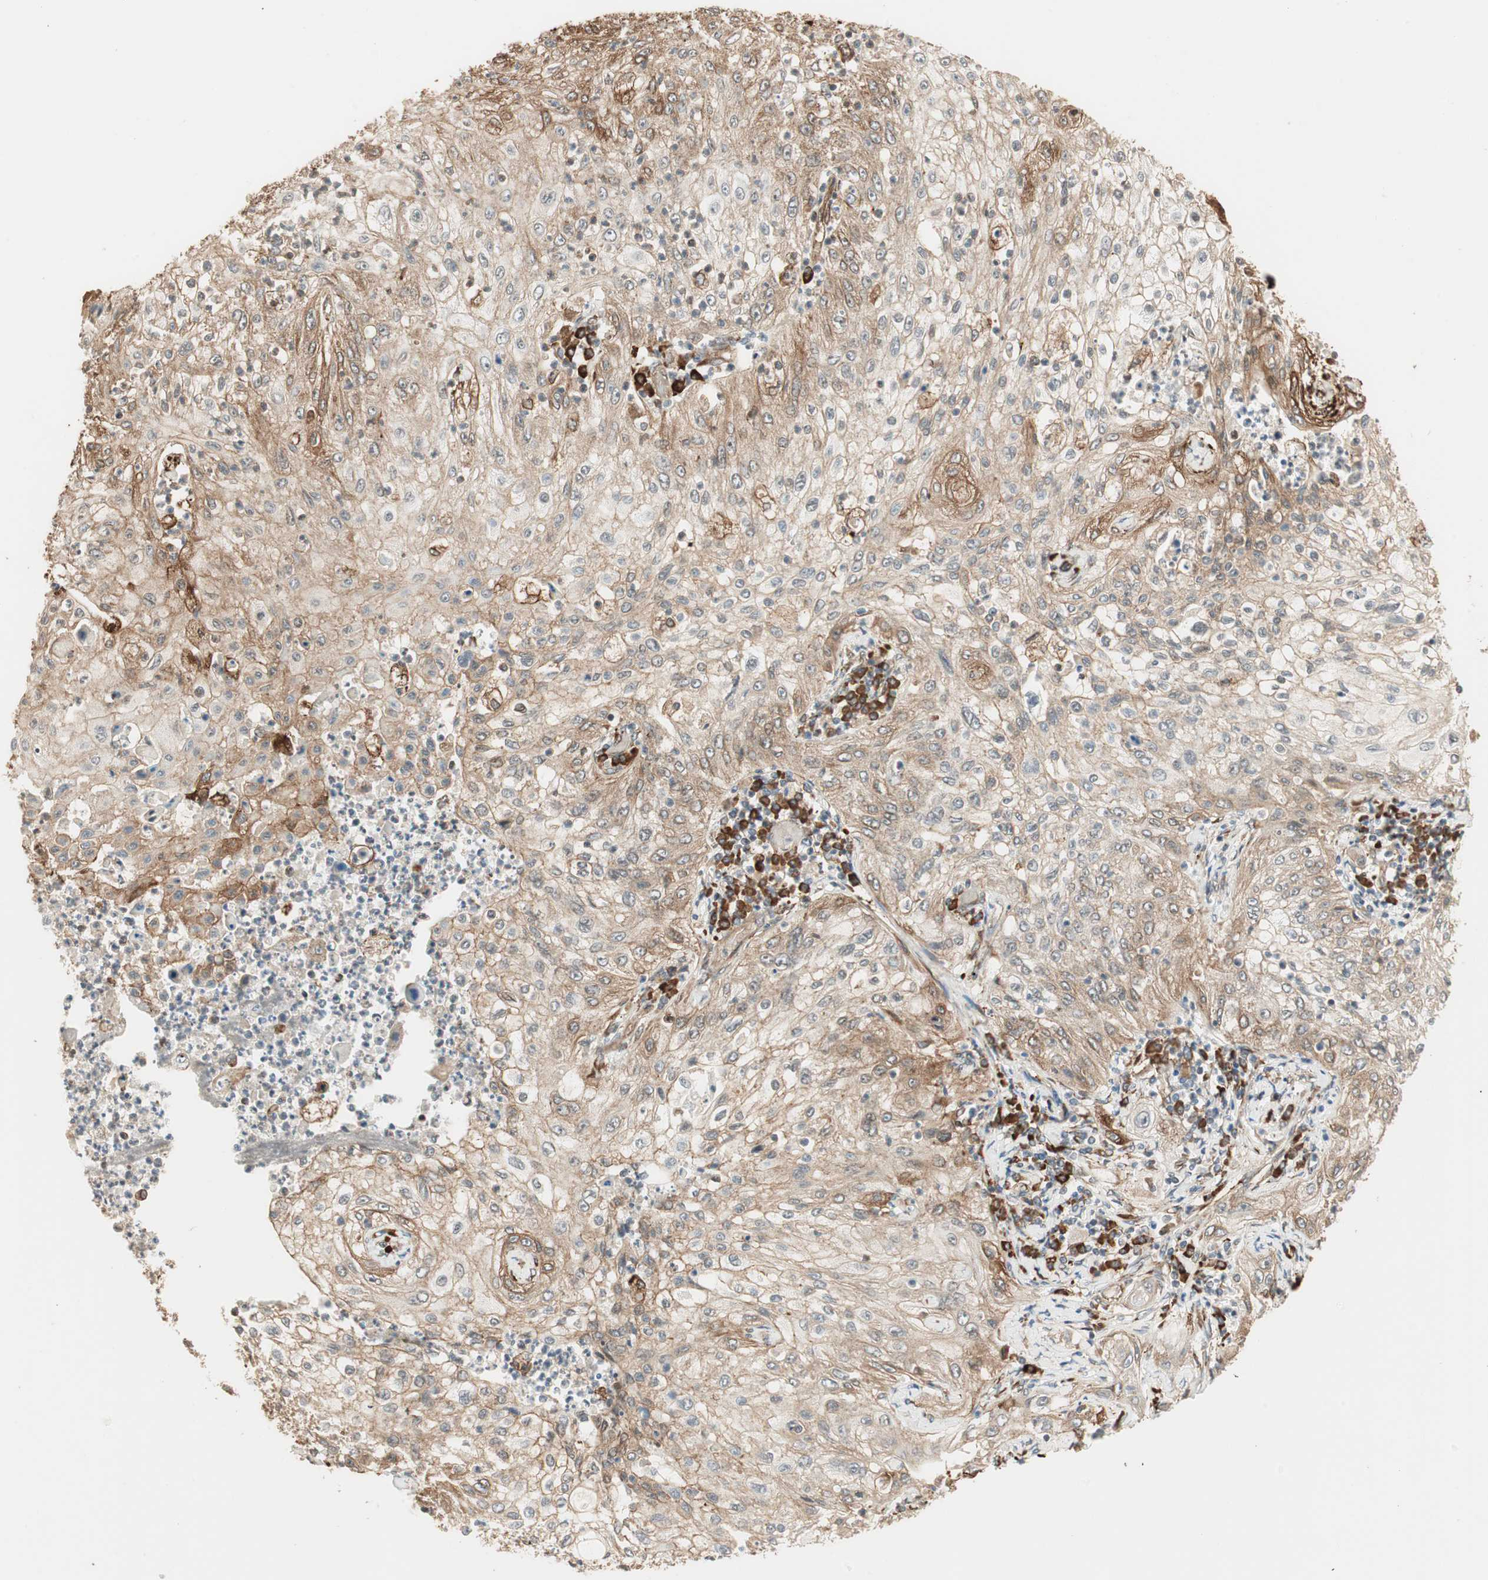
{"staining": {"intensity": "moderate", "quantity": ">75%", "location": "cytoplasmic/membranous"}, "tissue": "lung cancer", "cell_type": "Tumor cells", "image_type": "cancer", "snomed": [{"axis": "morphology", "description": "Inflammation, NOS"}, {"axis": "morphology", "description": "Squamous cell carcinoma, NOS"}, {"axis": "topography", "description": "Lymph node"}, {"axis": "topography", "description": "Soft tissue"}, {"axis": "topography", "description": "Lung"}], "caption": "Tumor cells reveal medium levels of moderate cytoplasmic/membranous expression in approximately >75% of cells in lung cancer (squamous cell carcinoma).", "gene": "P4HA1", "patient": {"sex": "male", "age": 66}}